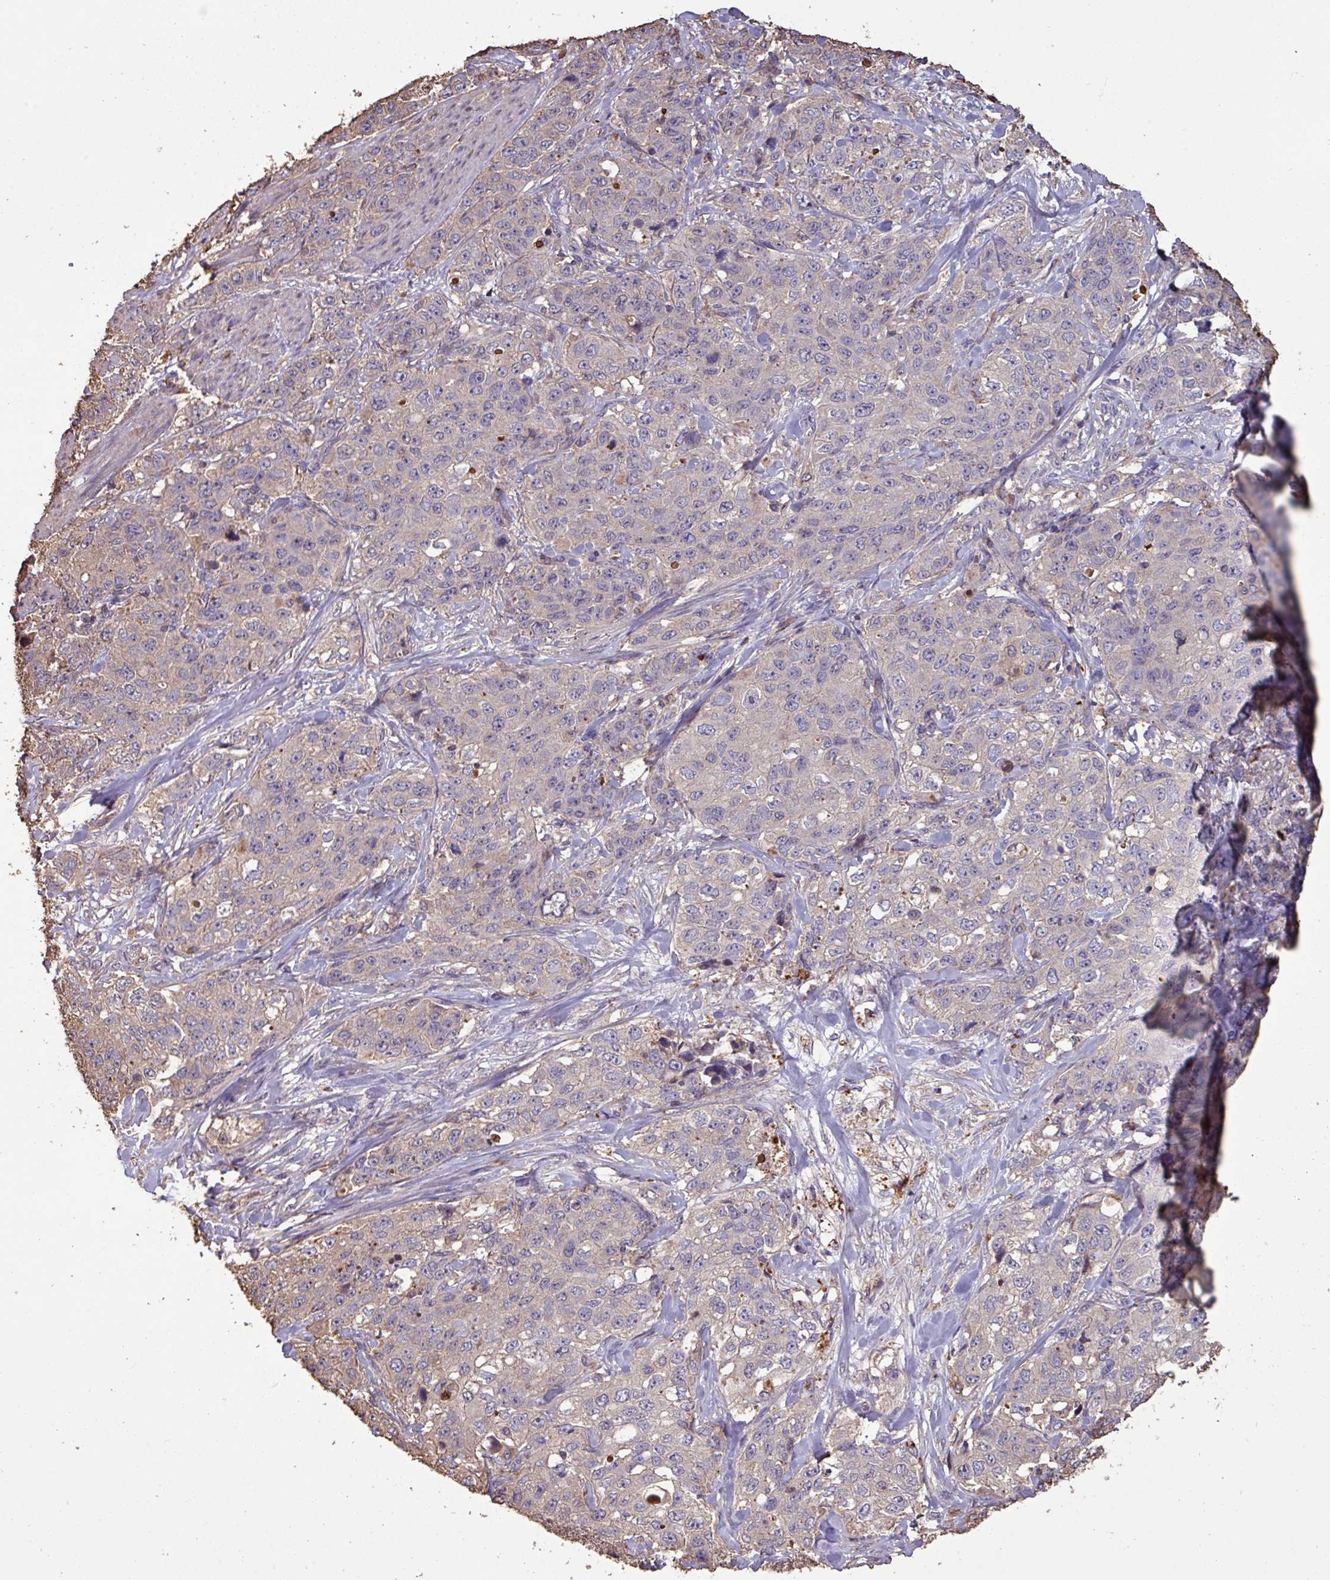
{"staining": {"intensity": "negative", "quantity": "none", "location": "none"}, "tissue": "stomach cancer", "cell_type": "Tumor cells", "image_type": "cancer", "snomed": [{"axis": "morphology", "description": "Adenocarcinoma, NOS"}, {"axis": "topography", "description": "Stomach"}], "caption": "Tumor cells are negative for protein expression in human stomach cancer (adenocarcinoma).", "gene": "CAMK2B", "patient": {"sex": "male", "age": 48}}